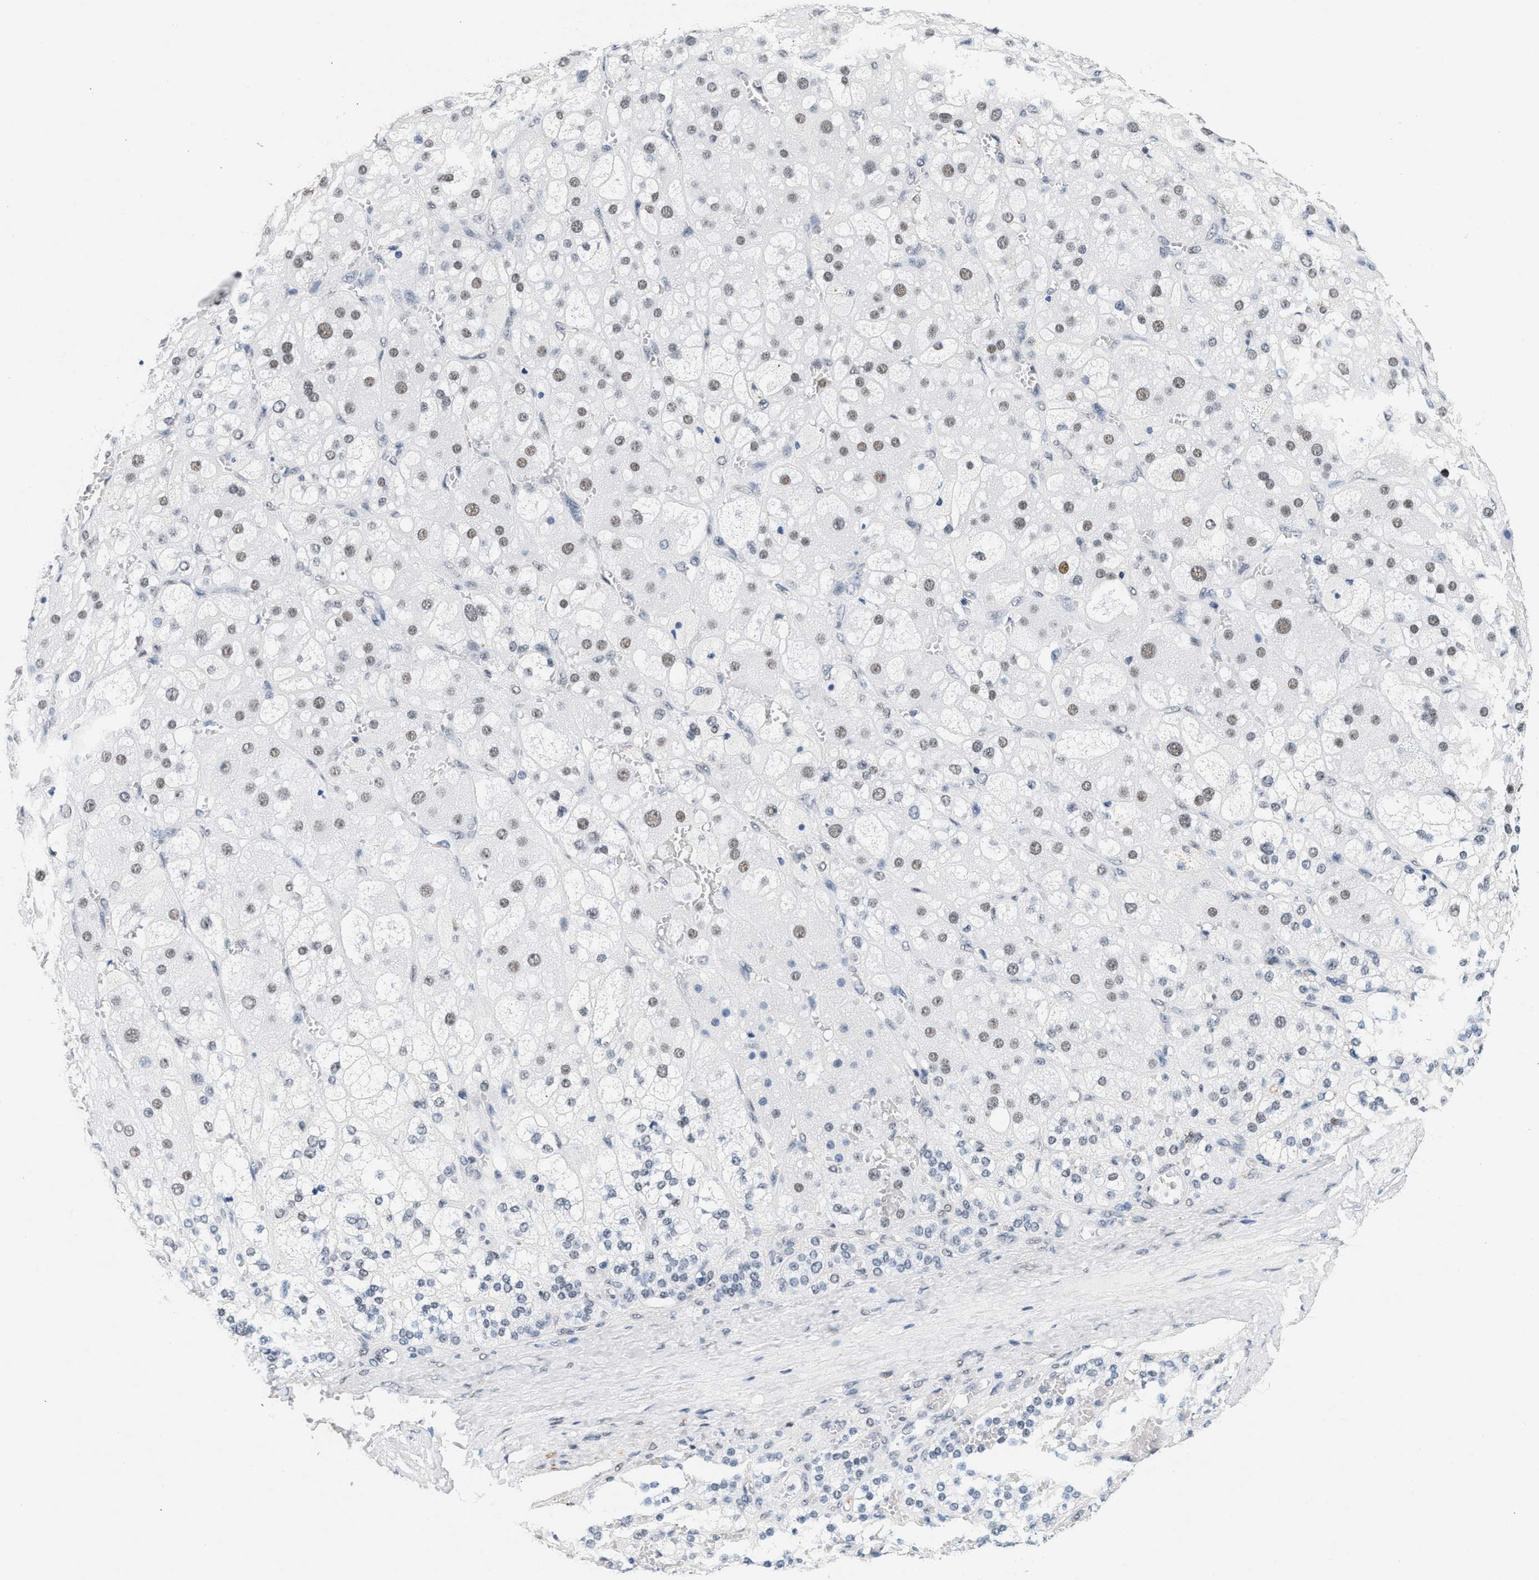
{"staining": {"intensity": "weak", "quantity": ">75%", "location": "nuclear"}, "tissue": "adrenal gland", "cell_type": "Glandular cells", "image_type": "normal", "snomed": [{"axis": "morphology", "description": "Normal tissue, NOS"}, {"axis": "topography", "description": "Adrenal gland"}], "caption": "Immunohistochemical staining of unremarkable human adrenal gland reveals low levels of weak nuclear positivity in about >75% of glandular cells.", "gene": "ATF2", "patient": {"sex": "female", "age": 47}}